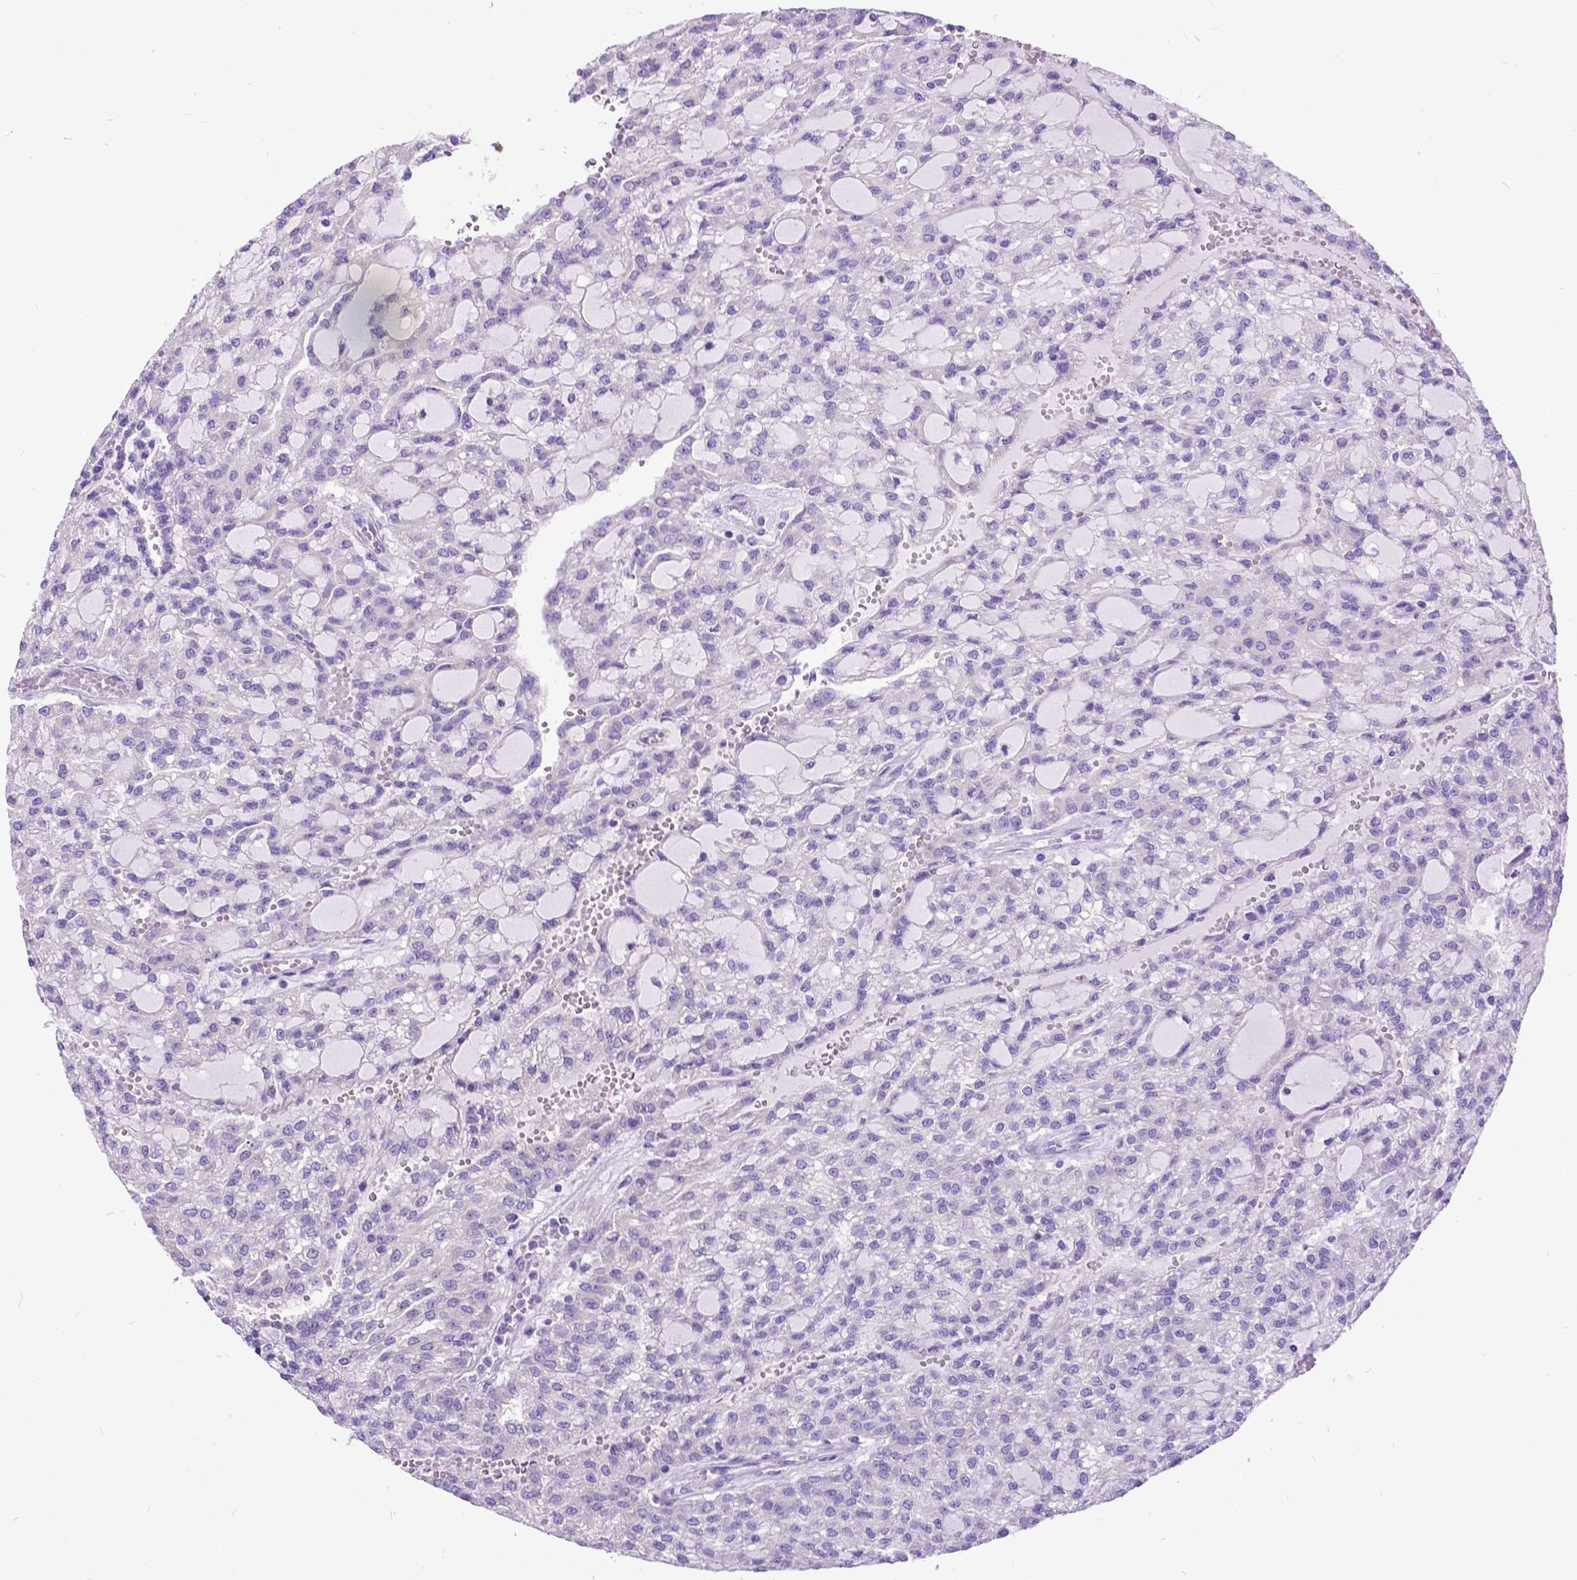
{"staining": {"intensity": "negative", "quantity": "none", "location": "none"}, "tissue": "renal cancer", "cell_type": "Tumor cells", "image_type": "cancer", "snomed": [{"axis": "morphology", "description": "Adenocarcinoma, NOS"}, {"axis": "topography", "description": "Kidney"}], "caption": "DAB immunohistochemical staining of human renal cancer displays no significant staining in tumor cells.", "gene": "CFAP54", "patient": {"sex": "male", "age": 63}}